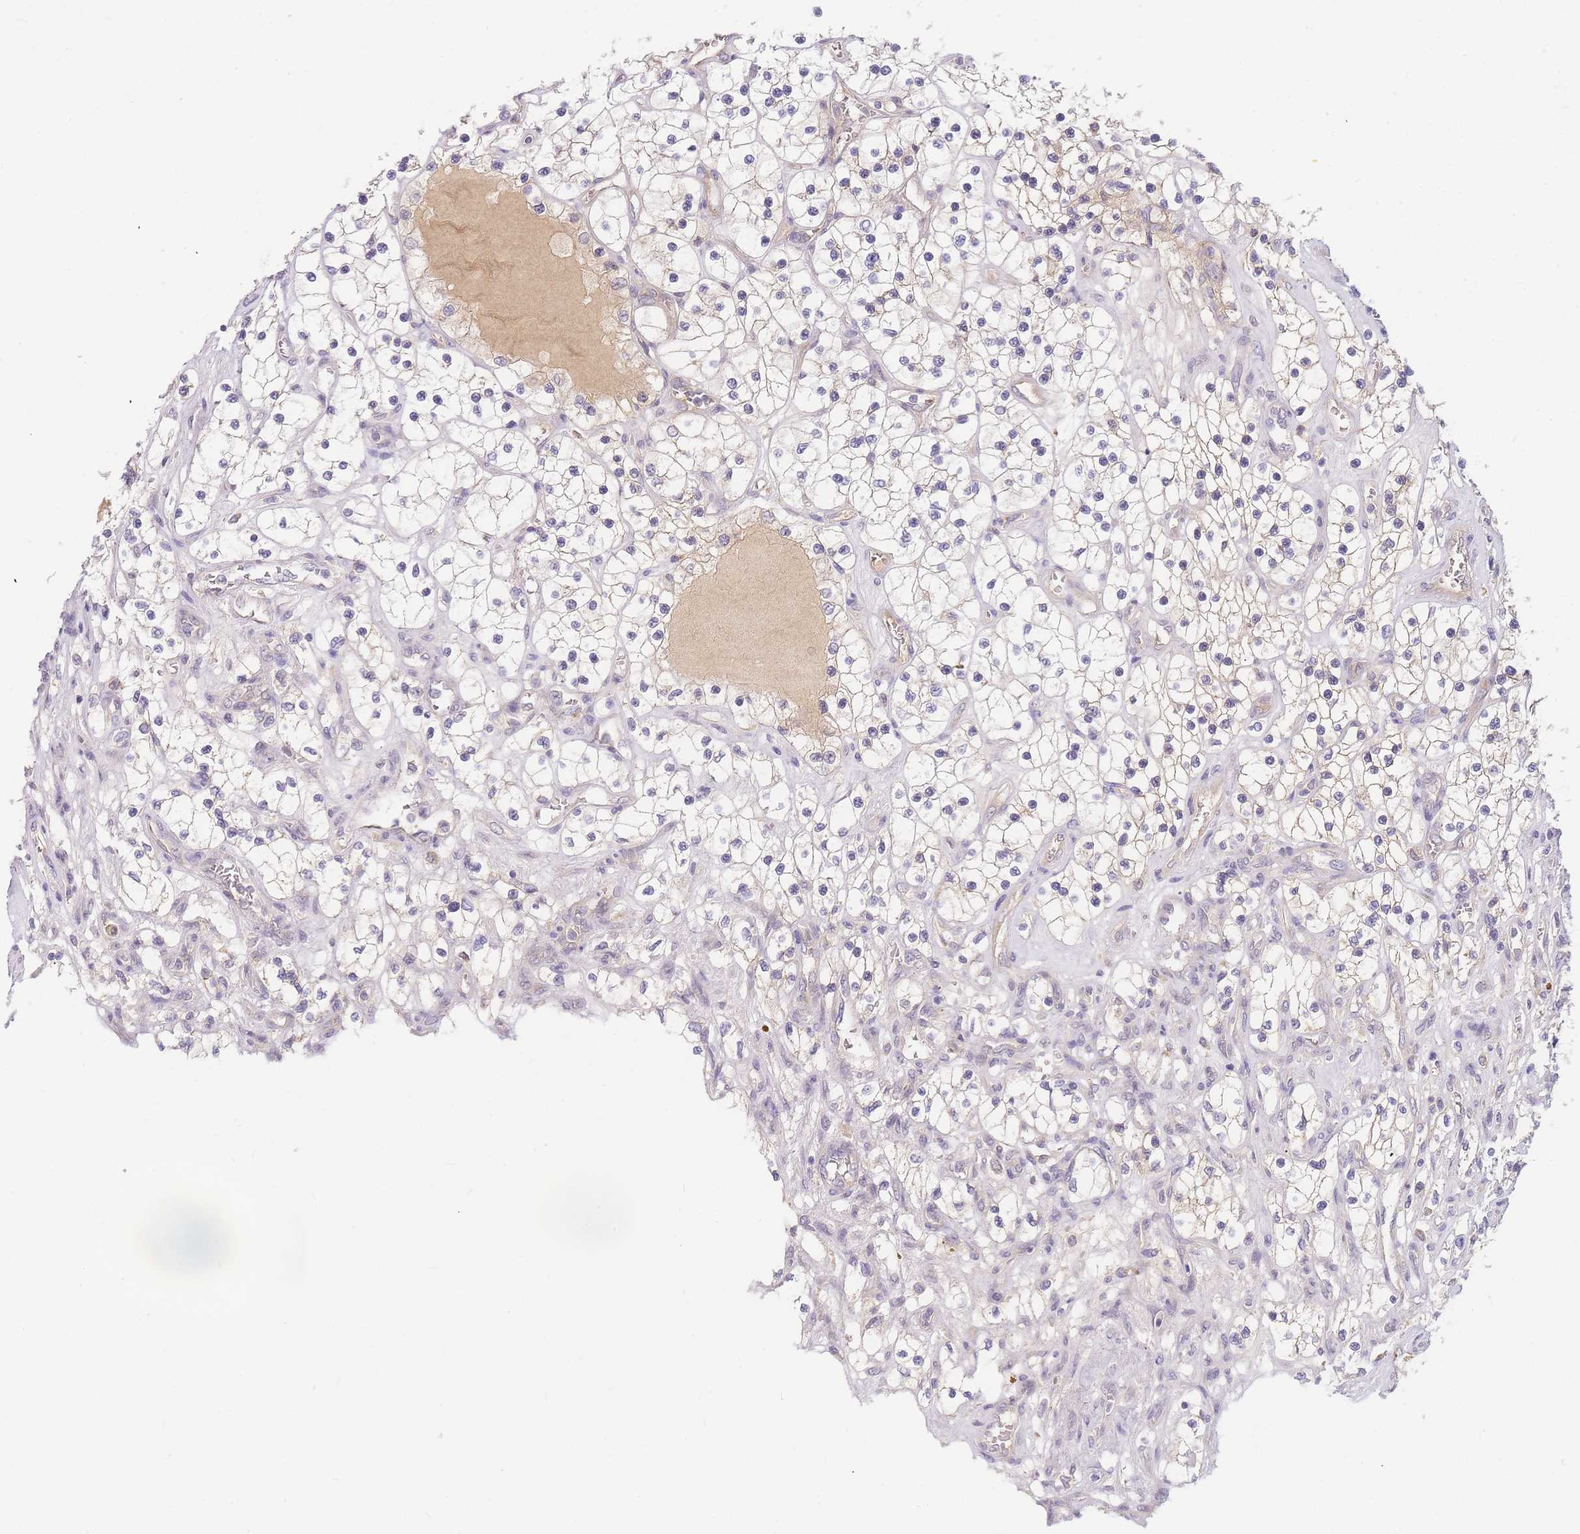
{"staining": {"intensity": "negative", "quantity": "none", "location": "none"}, "tissue": "renal cancer", "cell_type": "Tumor cells", "image_type": "cancer", "snomed": [{"axis": "morphology", "description": "Adenocarcinoma, NOS"}, {"axis": "topography", "description": "Kidney"}], "caption": "There is no significant positivity in tumor cells of adenocarcinoma (renal).", "gene": "ZNF577", "patient": {"sex": "female", "age": 69}}